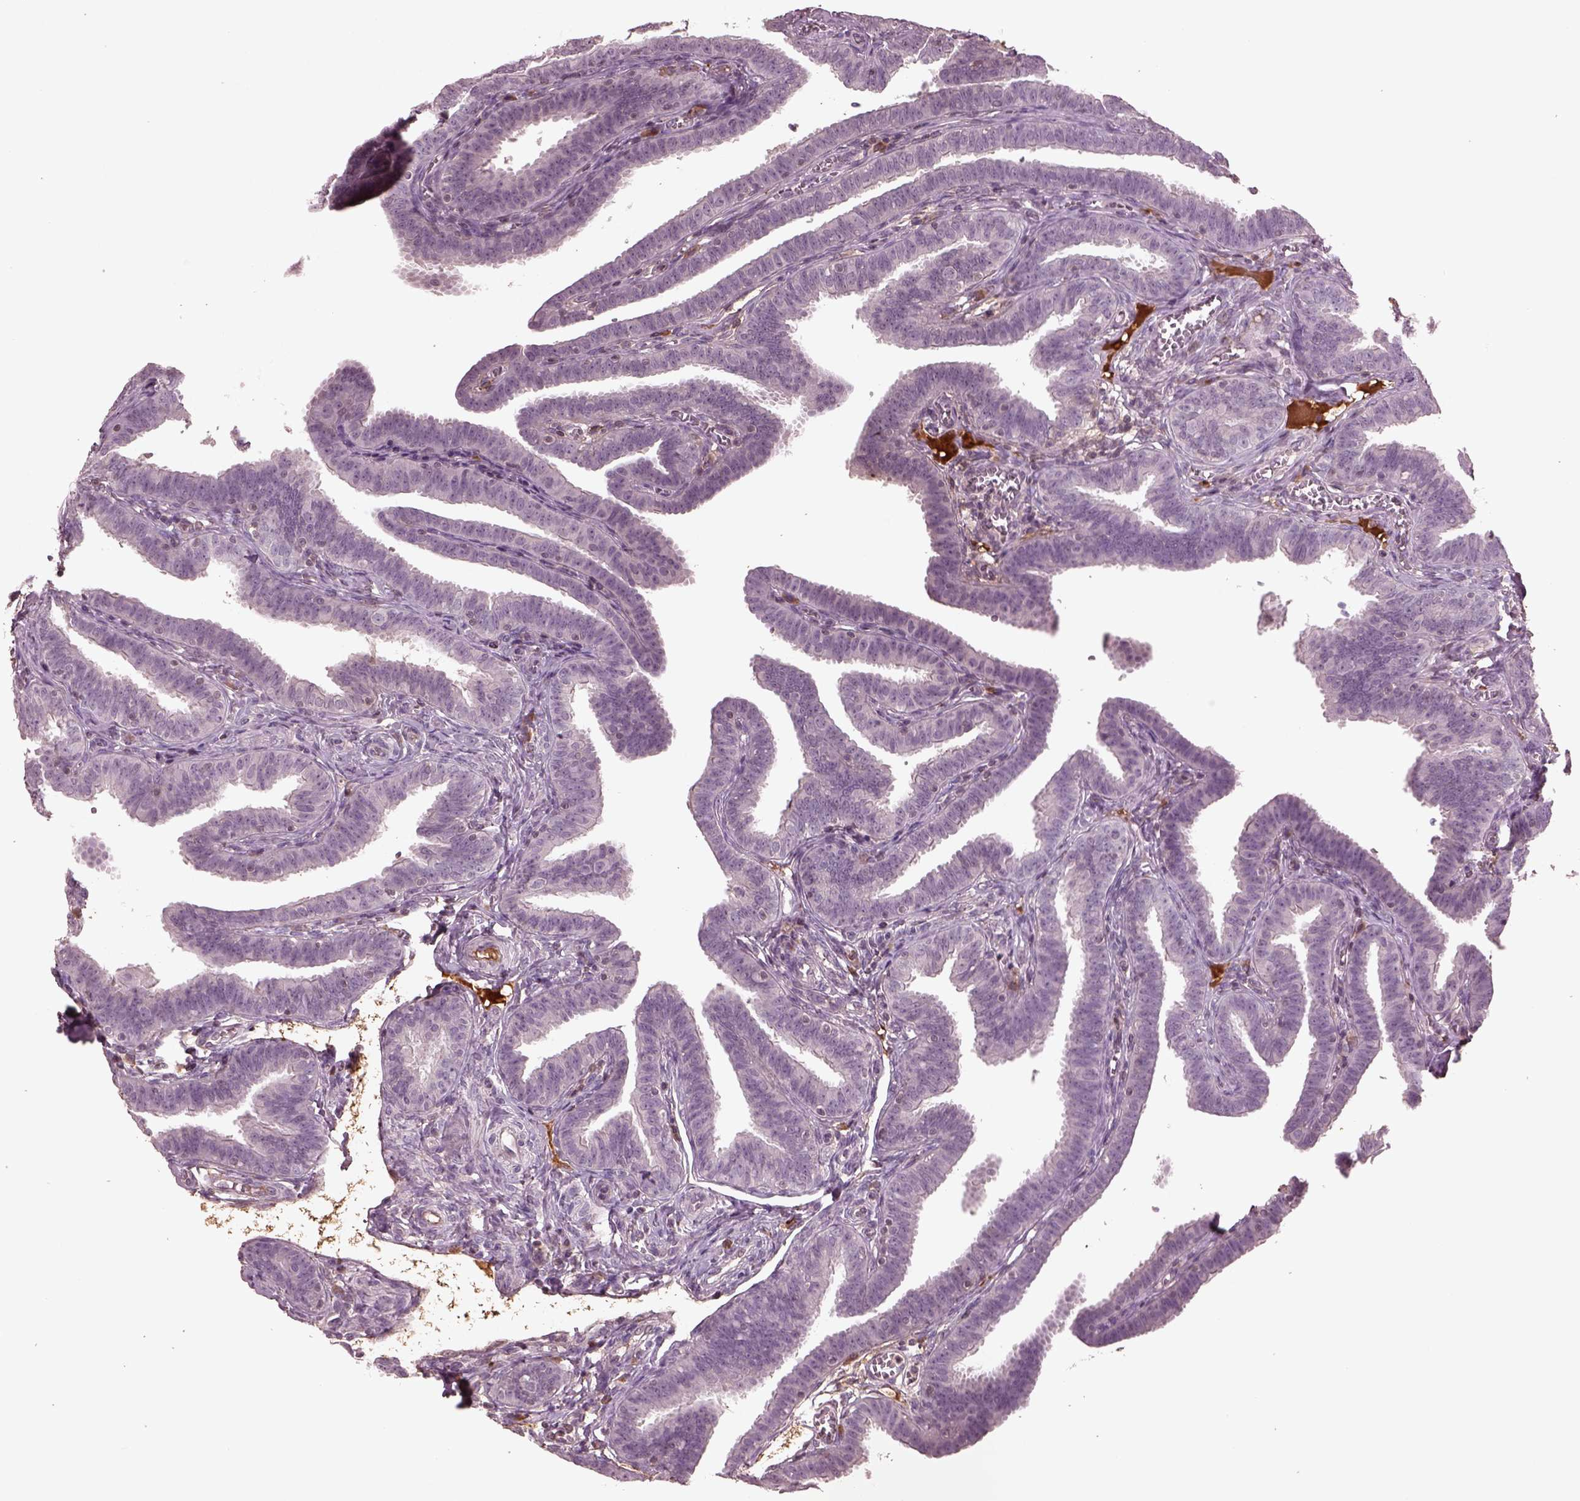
{"staining": {"intensity": "negative", "quantity": "none", "location": "none"}, "tissue": "fallopian tube", "cell_type": "Glandular cells", "image_type": "normal", "snomed": [{"axis": "morphology", "description": "Normal tissue, NOS"}, {"axis": "topography", "description": "Fallopian tube"}], "caption": "Immunohistochemical staining of normal human fallopian tube displays no significant staining in glandular cells.", "gene": "PTX4", "patient": {"sex": "female", "age": 25}}